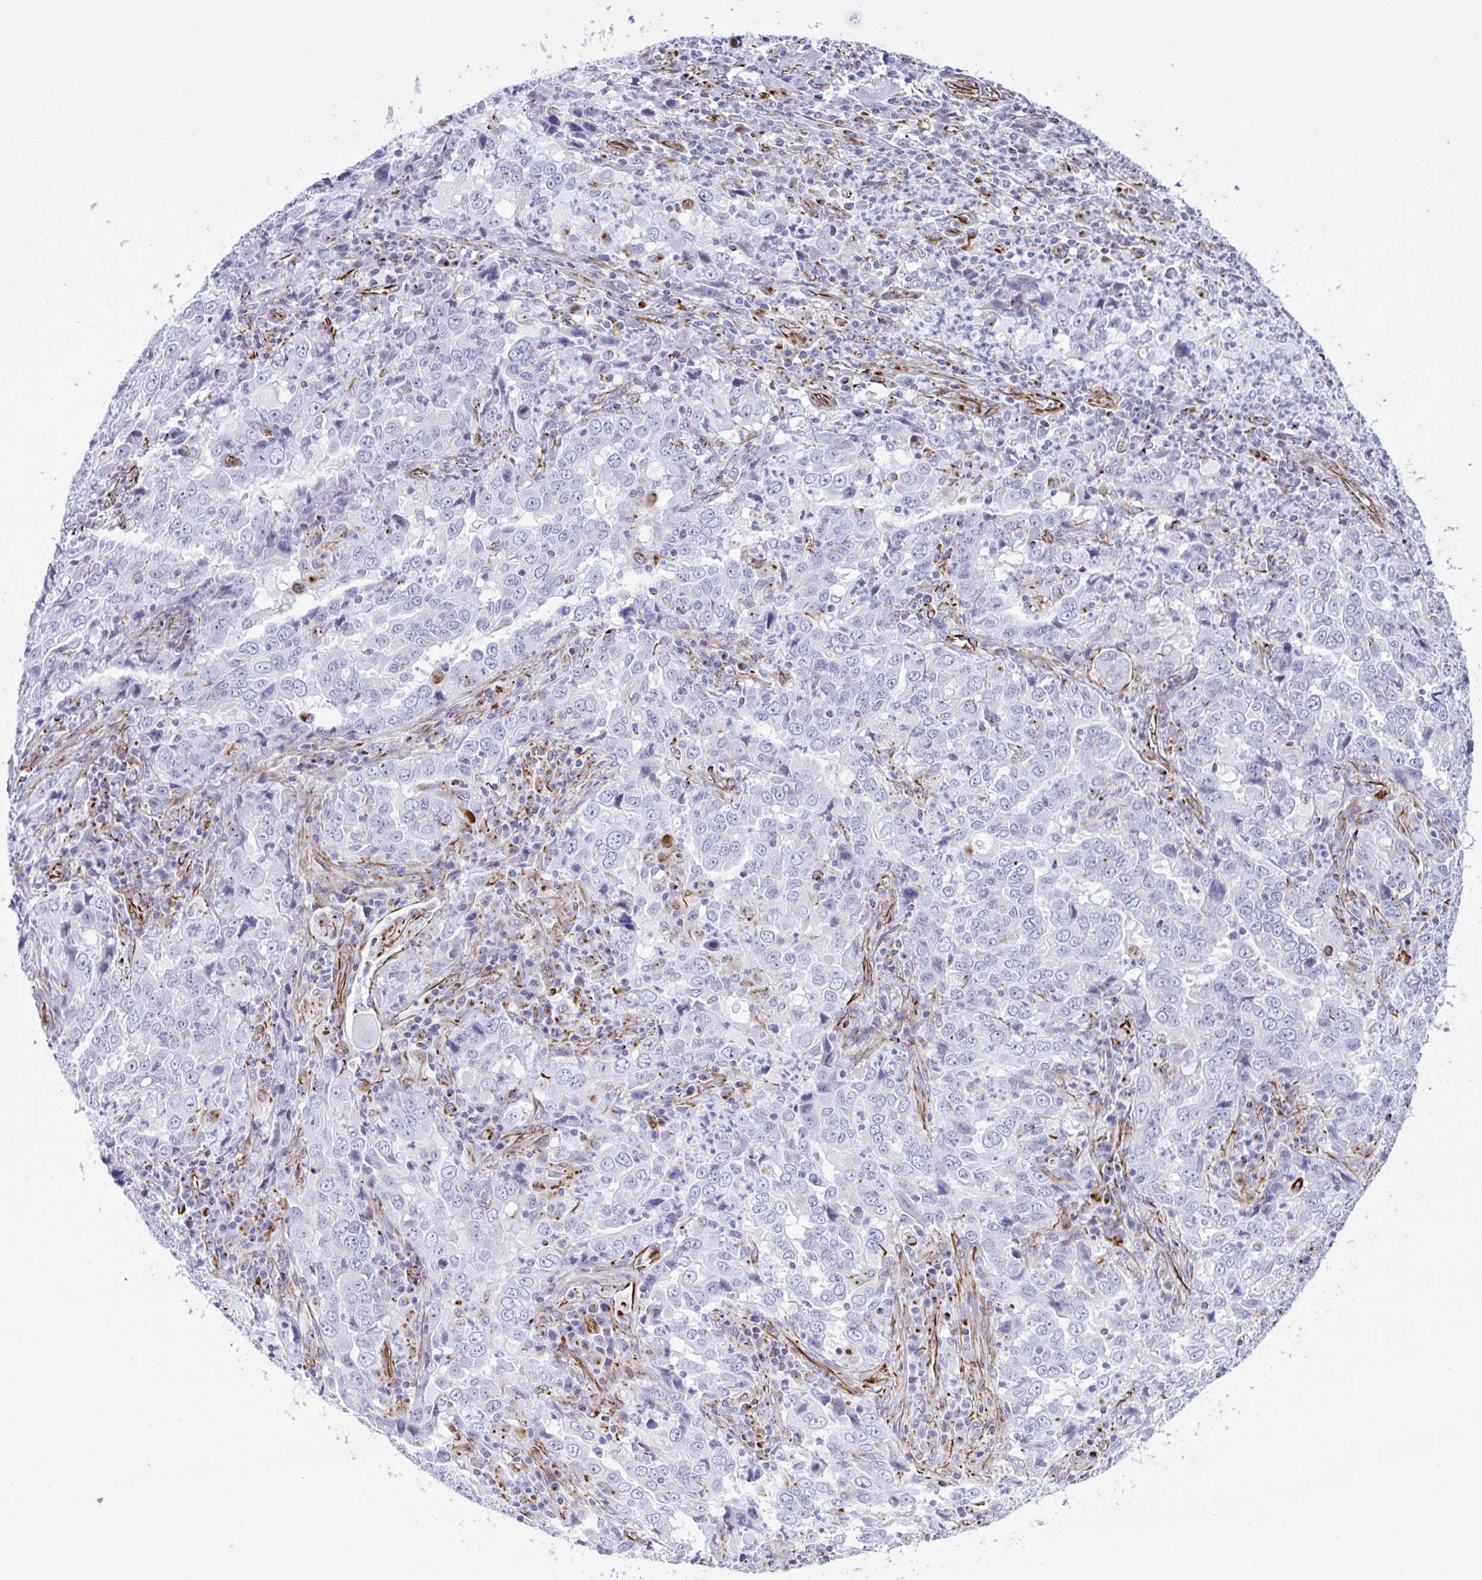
{"staining": {"intensity": "negative", "quantity": "none", "location": "none"}, "tissue": "lung cancer", "cell_type": "Tumor cells", "image_type": "cancer", "snomed": [{"axis": "morphology", "description": "Adenocarcinoma, NOS"}, {"axis": "topography", "description": "Lung"}], "caption": "Immunohistochemical staining of lung cancer reveals no significant positivity in tumor cells.", "gene": "SMAD5", "patient": {"sex": "male", "age": 67}}